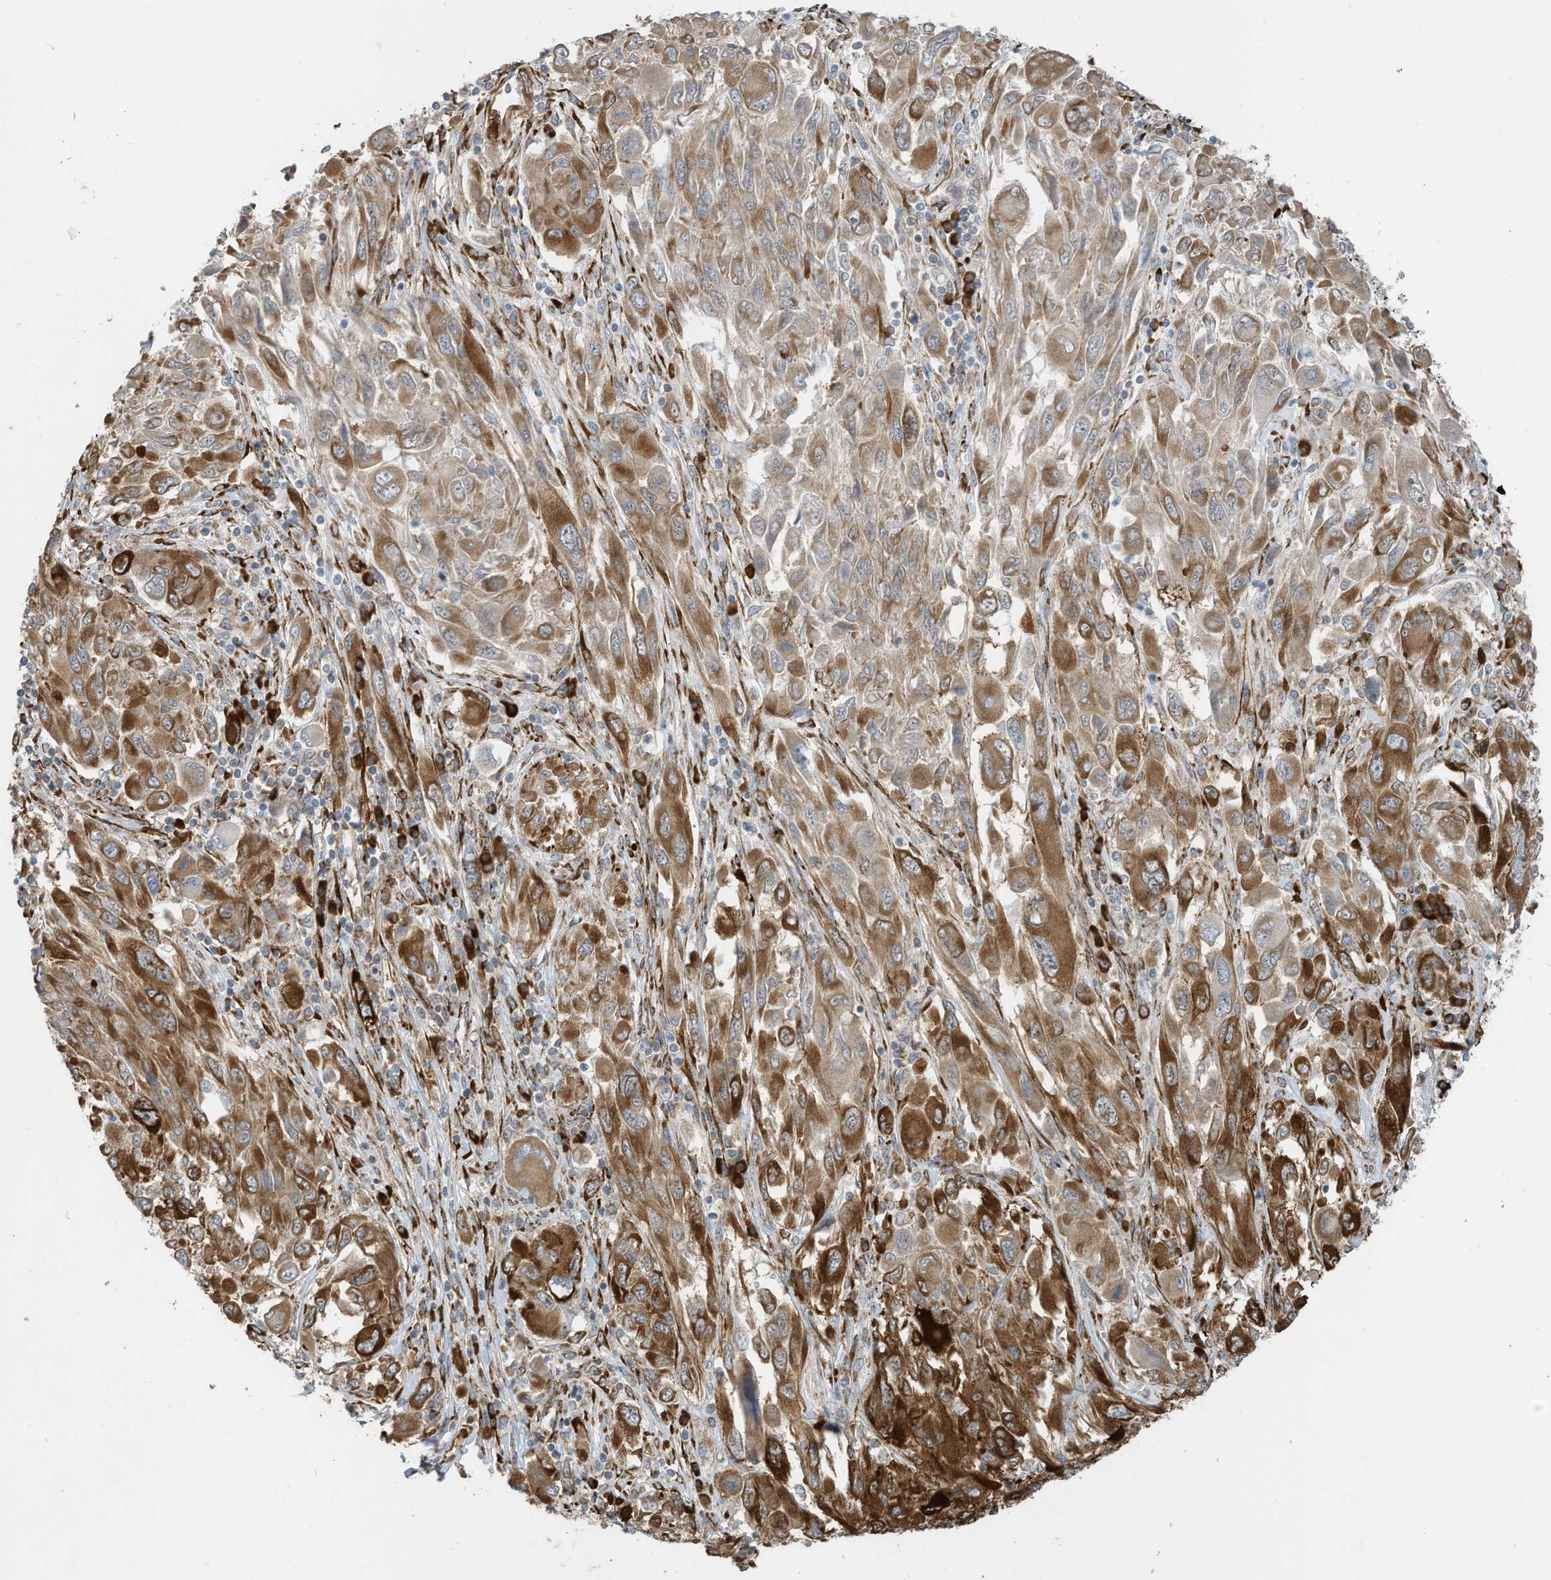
{"staining": {"intensity": "strong", "quantity": "25%-75%", "location": "cytoplasmic/membranous"}, "tissue": "melanoma", "cell_type": "Tumor cells", "image_type": "cancer", "snomed": [{"axis": "morphology", "description": "Malignant melanoma, NOS"}, {"axis": "topography", "description": "Skin"}], "caption": "The image shows a brown stain indicating the presence of a protein in the cytoplasmic/membranous of tumor cells in melanoma.", "gene": "ZBTB45", "patient": {"sex": "female", "age": 91}}